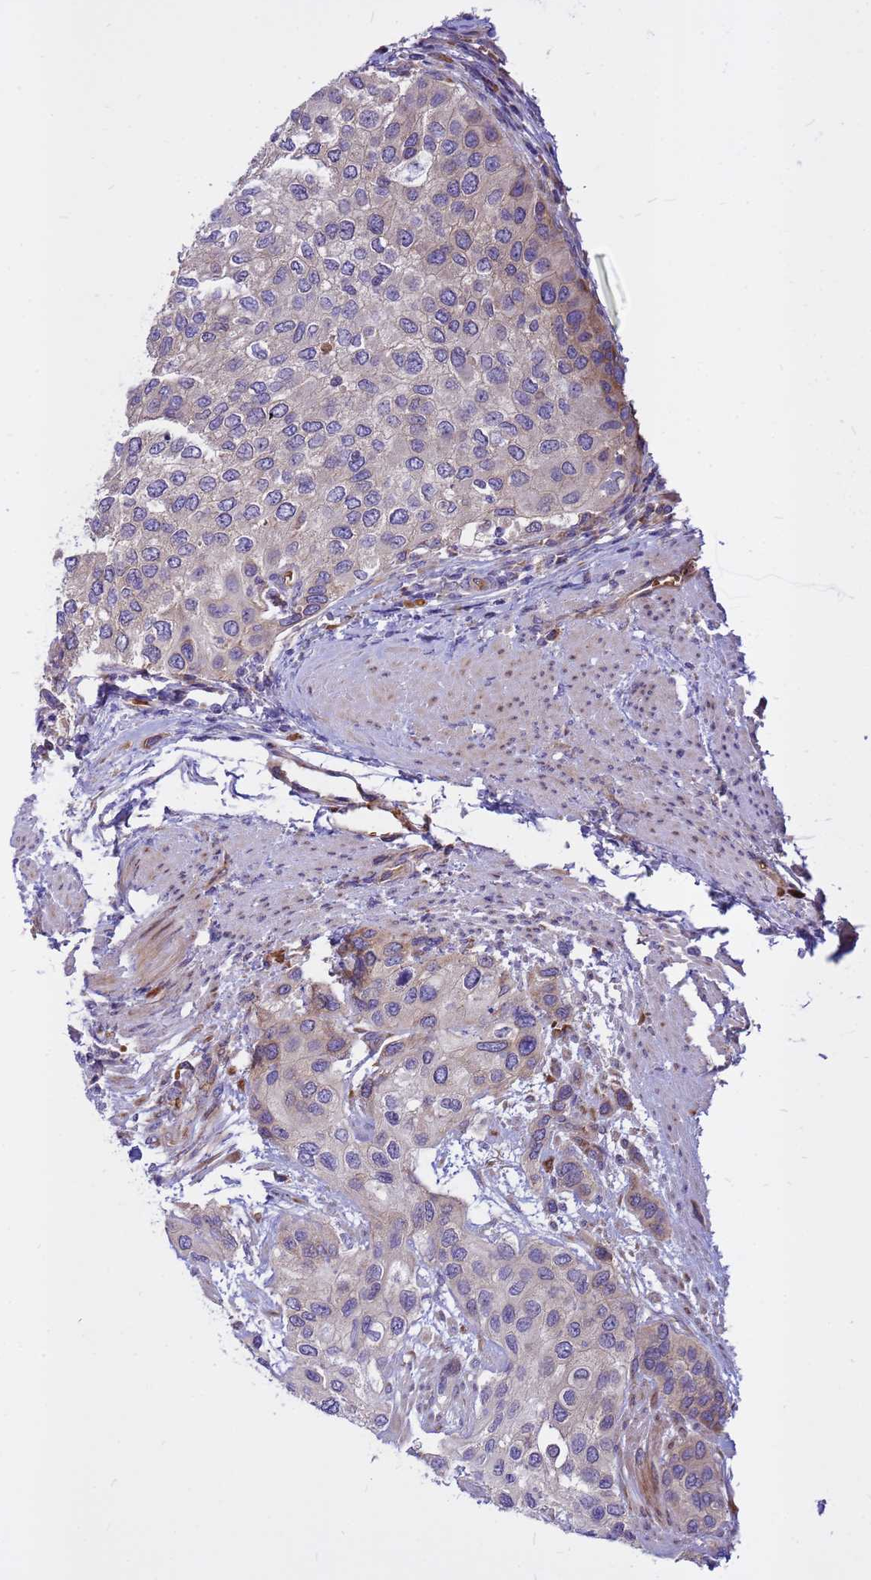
{"staining": {"intensity": "weak", "quantity": "<25%", "location": "cytoplasmic/membranous"}, "tissue": "urothelial cancer", "cell_type": "Tumor cells", "image_type": "cancer", "snomed": [{"axis": "morphology", "description": "Normal tissue, NOS"}, {"axis": "morphology", "description": "Urothelial carcinoma, High grade"}, {"axis": "topography", "description": "Vascular tissue"}, {"axis": "topography", "description": "Urinary bladder"}], "caption": "Immunohistochemical staining of human urothelial cancer exhibits no significant expression in tumor cells.", "gene": "ZNF669", "patient": {"sex": "female", "age": 56}}